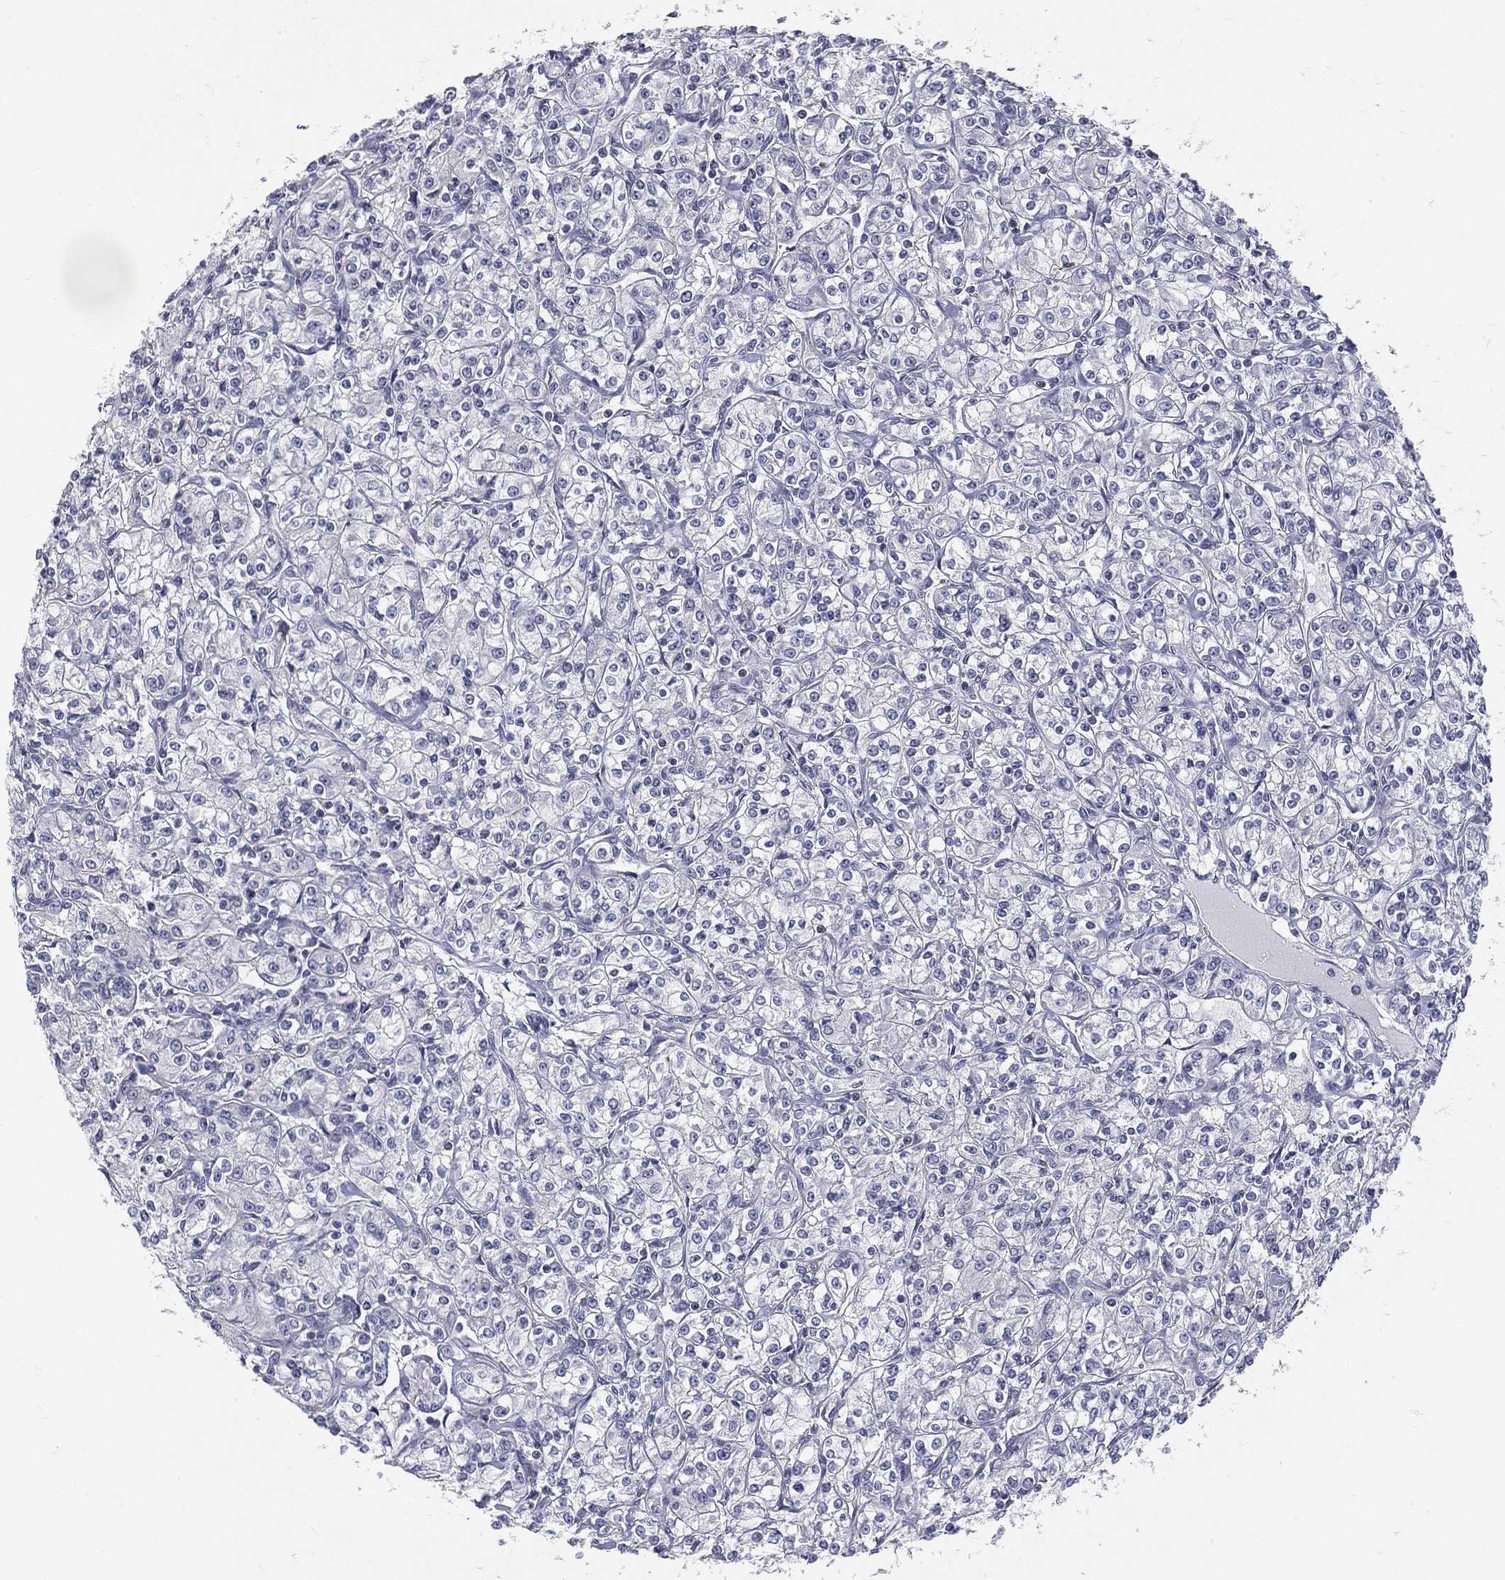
{"staining": {"intensity": "negative", "quantity": "none", "location": "none"}, "tissue": "renal cancer", "cell_type": "Tumor cells", "image_type": "cancer", "snomed": [{"axis": "morphology", "description": "Adenocarcinoma, NOS"}, {"axis": "topography", "description": "Kidney"}], "caption": "An image of renal cancer (adenocarcinoma) stained for a protein demonstrates no brown staining in tumor cells. (Stains: DAB (3,3'-diaminobenzidine) immunohistochemistry (IHC) with hematoxylin counter stain, Microscopy: brightfield microscopy at high magnification).", "gene": "ETNPPL", "patient": {"sex": "male", "age": 77}}